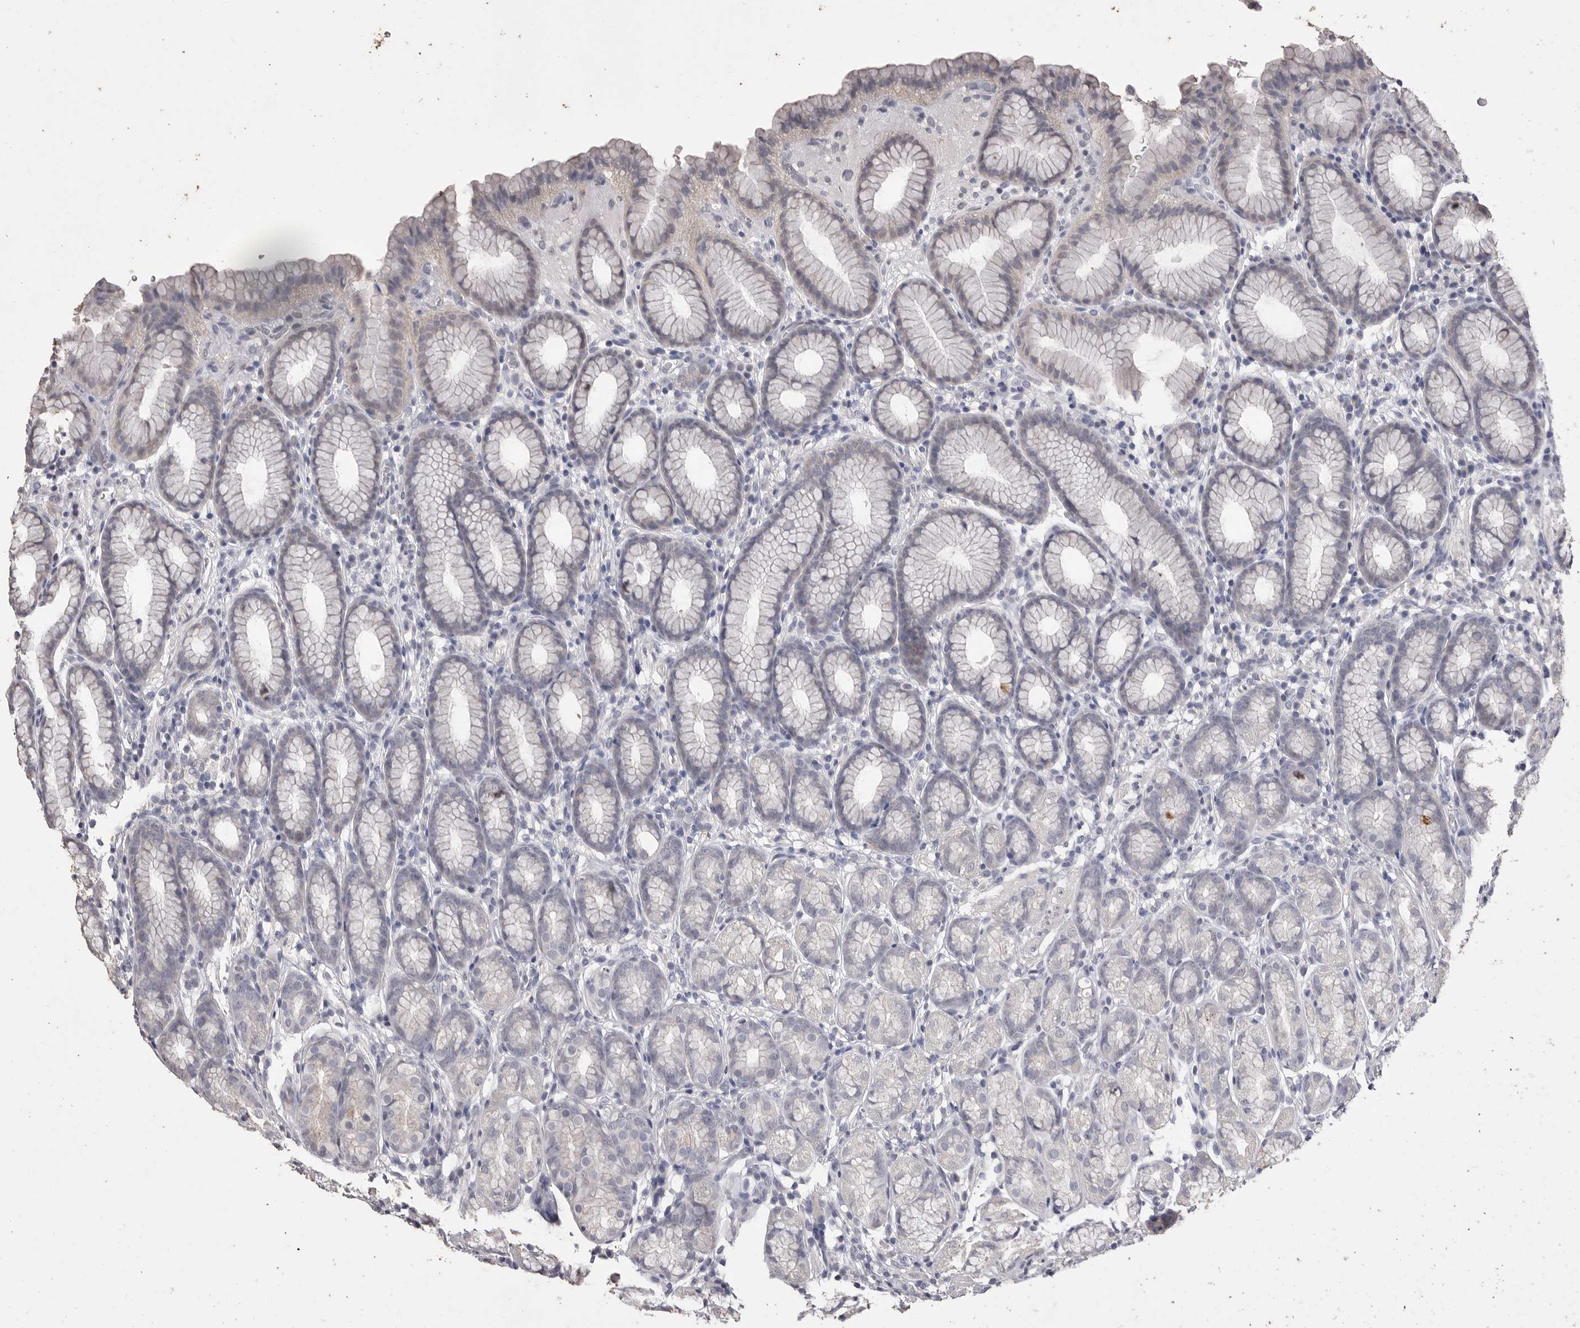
{"staining": {"intensity": "negative", "quantity": "none", "location": "none"}, "tissue": "stomach", "cell_type": "Glandular cells", "image_type": "normal", "snomed": [{"axis": "morphology", "description": "Normal tissue, NOS"}, {"axis": "topography", "description": "Stomach"}], "caption": "Immunohistochemistry (IHC) of normal stomach shows no staining in glandular cells.", "gene": "MMP7", "patient": {"sex": "male", "age": 42}}